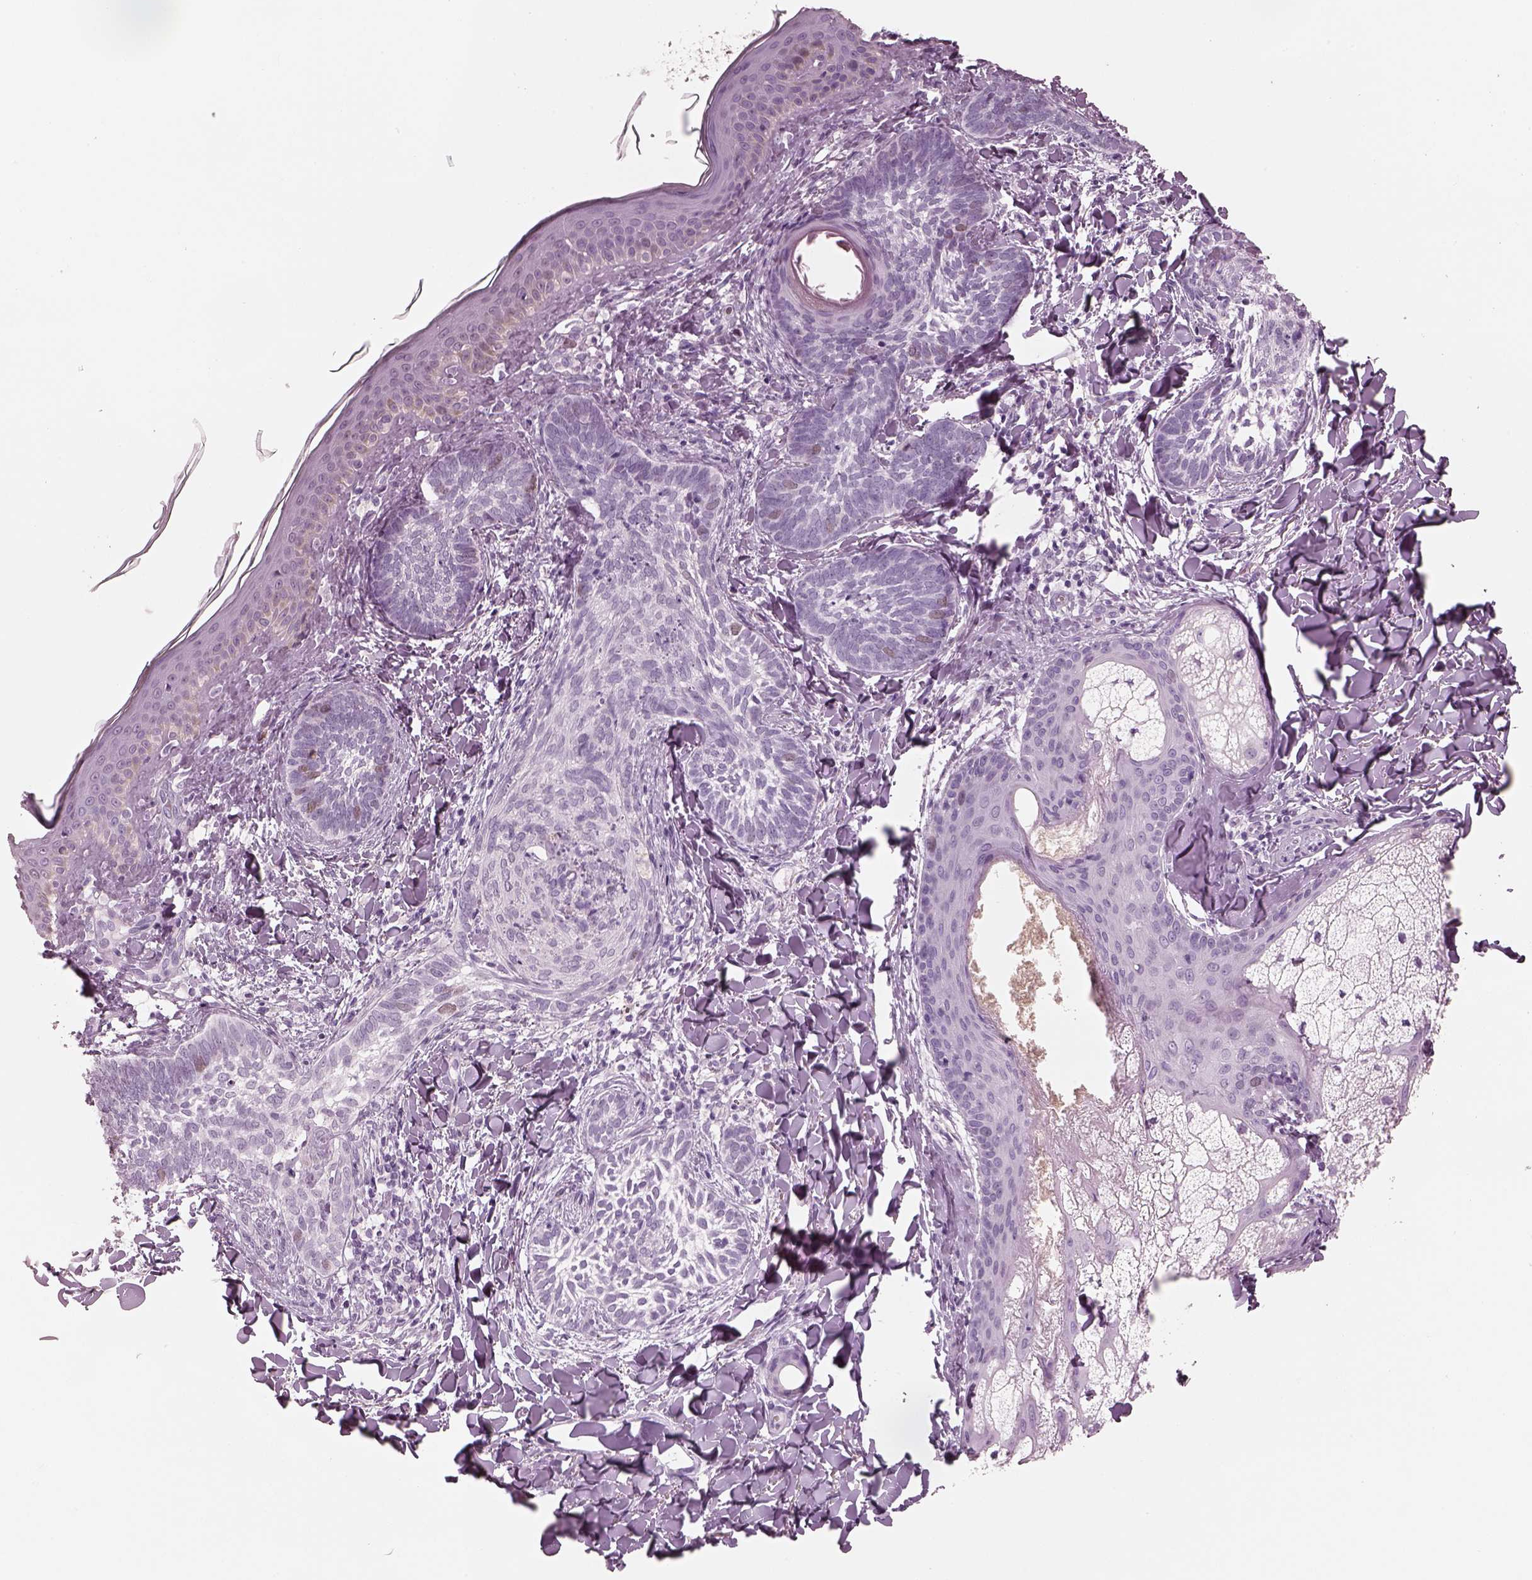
{"staining": {"intensity": "negative", "quantity": "none", "location": "none"}, "tissue": "skin cancer", "cell_type": "Tumor cells", "image_type": "cancer", "snomed": [{"axis": "morphology", "description": "Normal tissue, NOS"}, {"axis": "morphology", "description": "Basal cell carcinoma"}, {"axis": "topography", "description": "Skin"}], "caption": "Immunohistochemical staining of human skin cancer (basal cell carcinoma) shows no significant expression in tumor cells.", "gene": "KRTAP24-1", "patient": {"sex": "male", "age": 46}}